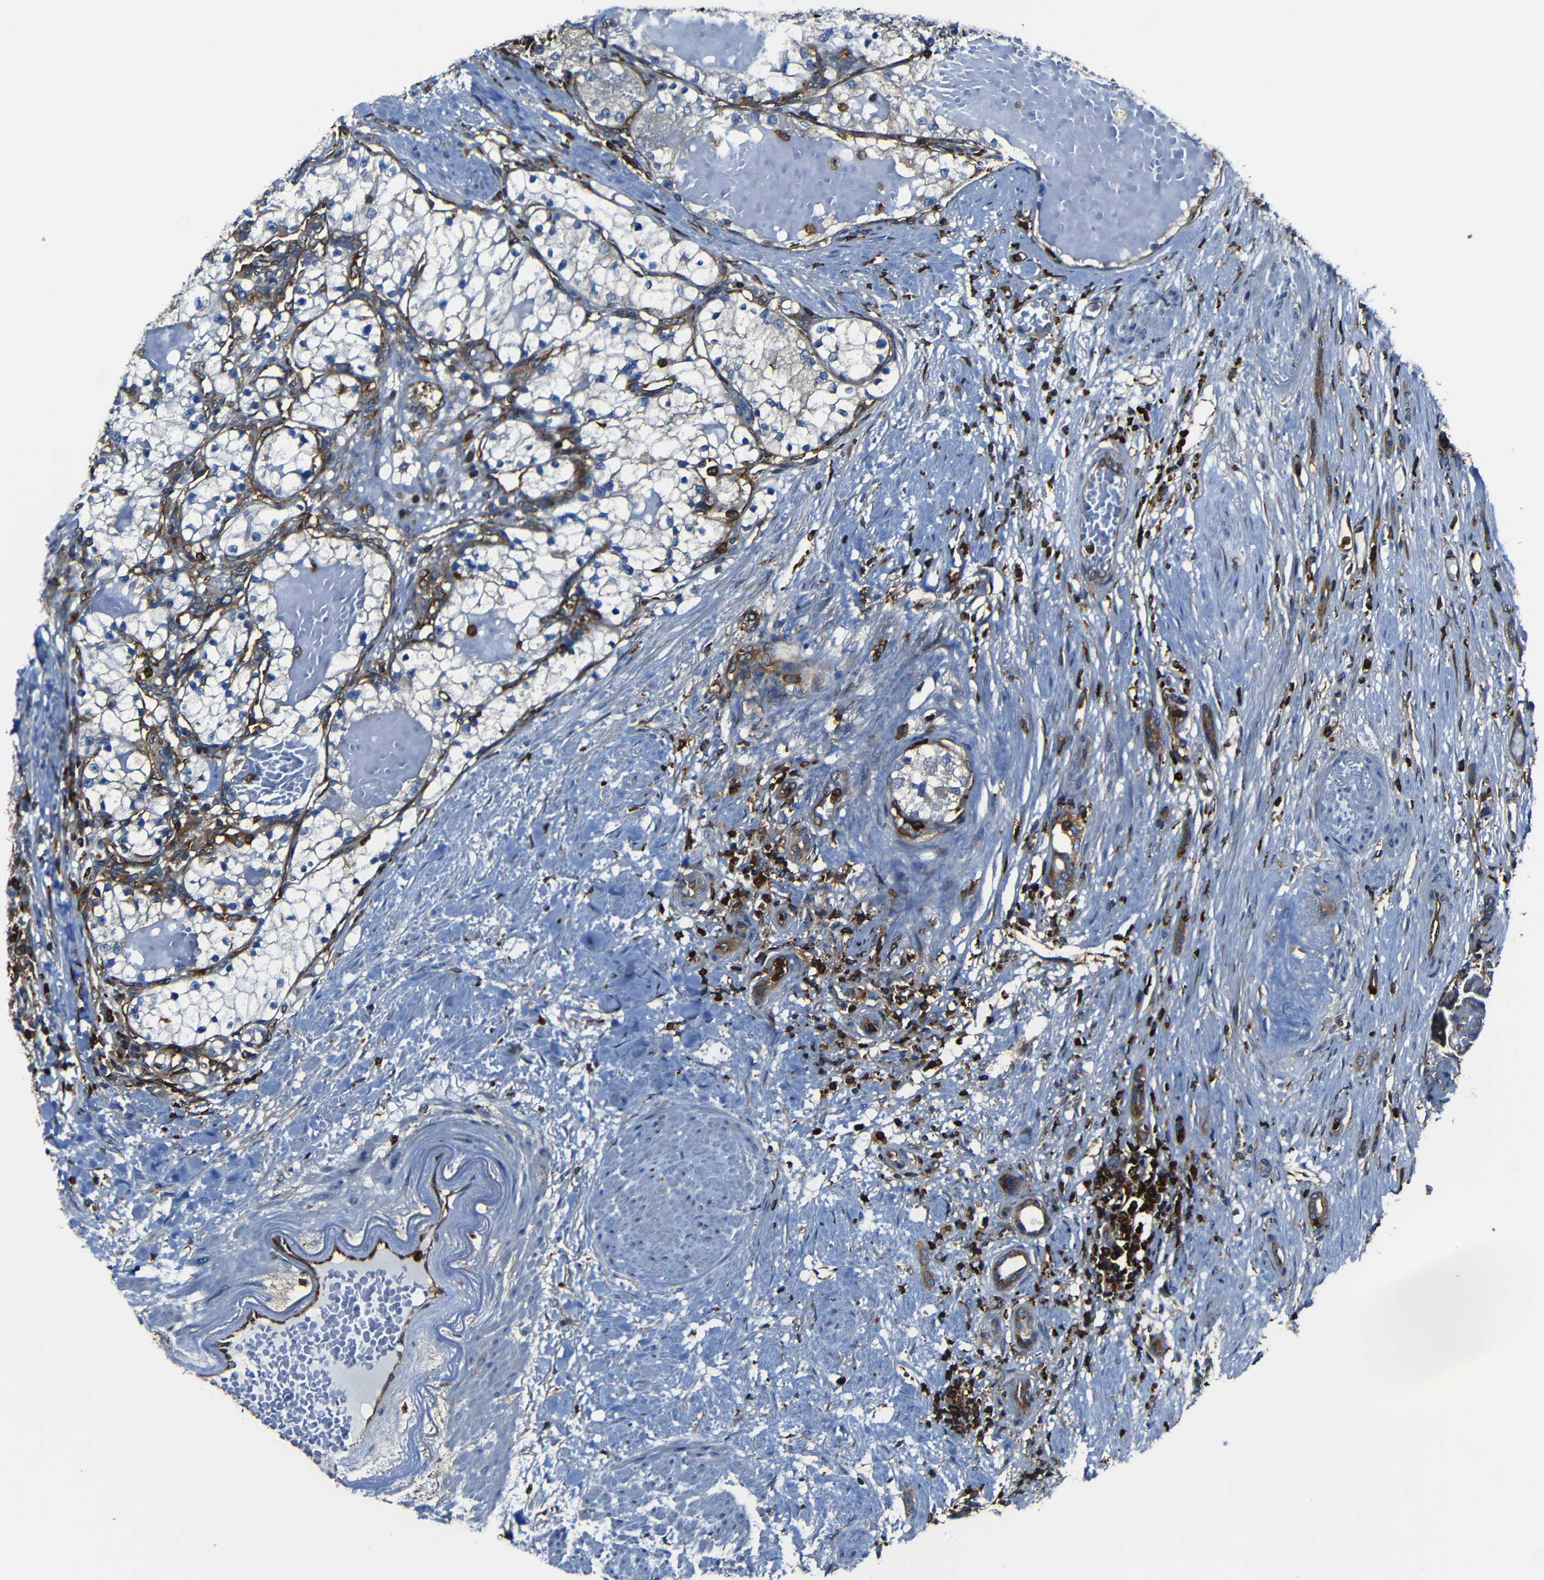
{"staining": {"intensity": "negative", "quantity": "none", "location": "none"}, "tissue": "renal cancer", "cell_type": "Tumor cells", "image_type": "cancer", "snomed": [{"axis": "morphology", "description": "Adenocarcinoma, NOS"}, {"axis": "topography", "description": "Kidney"}], "caption": "The IHC photomicrograph has no significant expression in tumor cells of renal cancer tissue.", "gene": "ARHGEF1", "patient": {"sex": "male", "age": 68}}